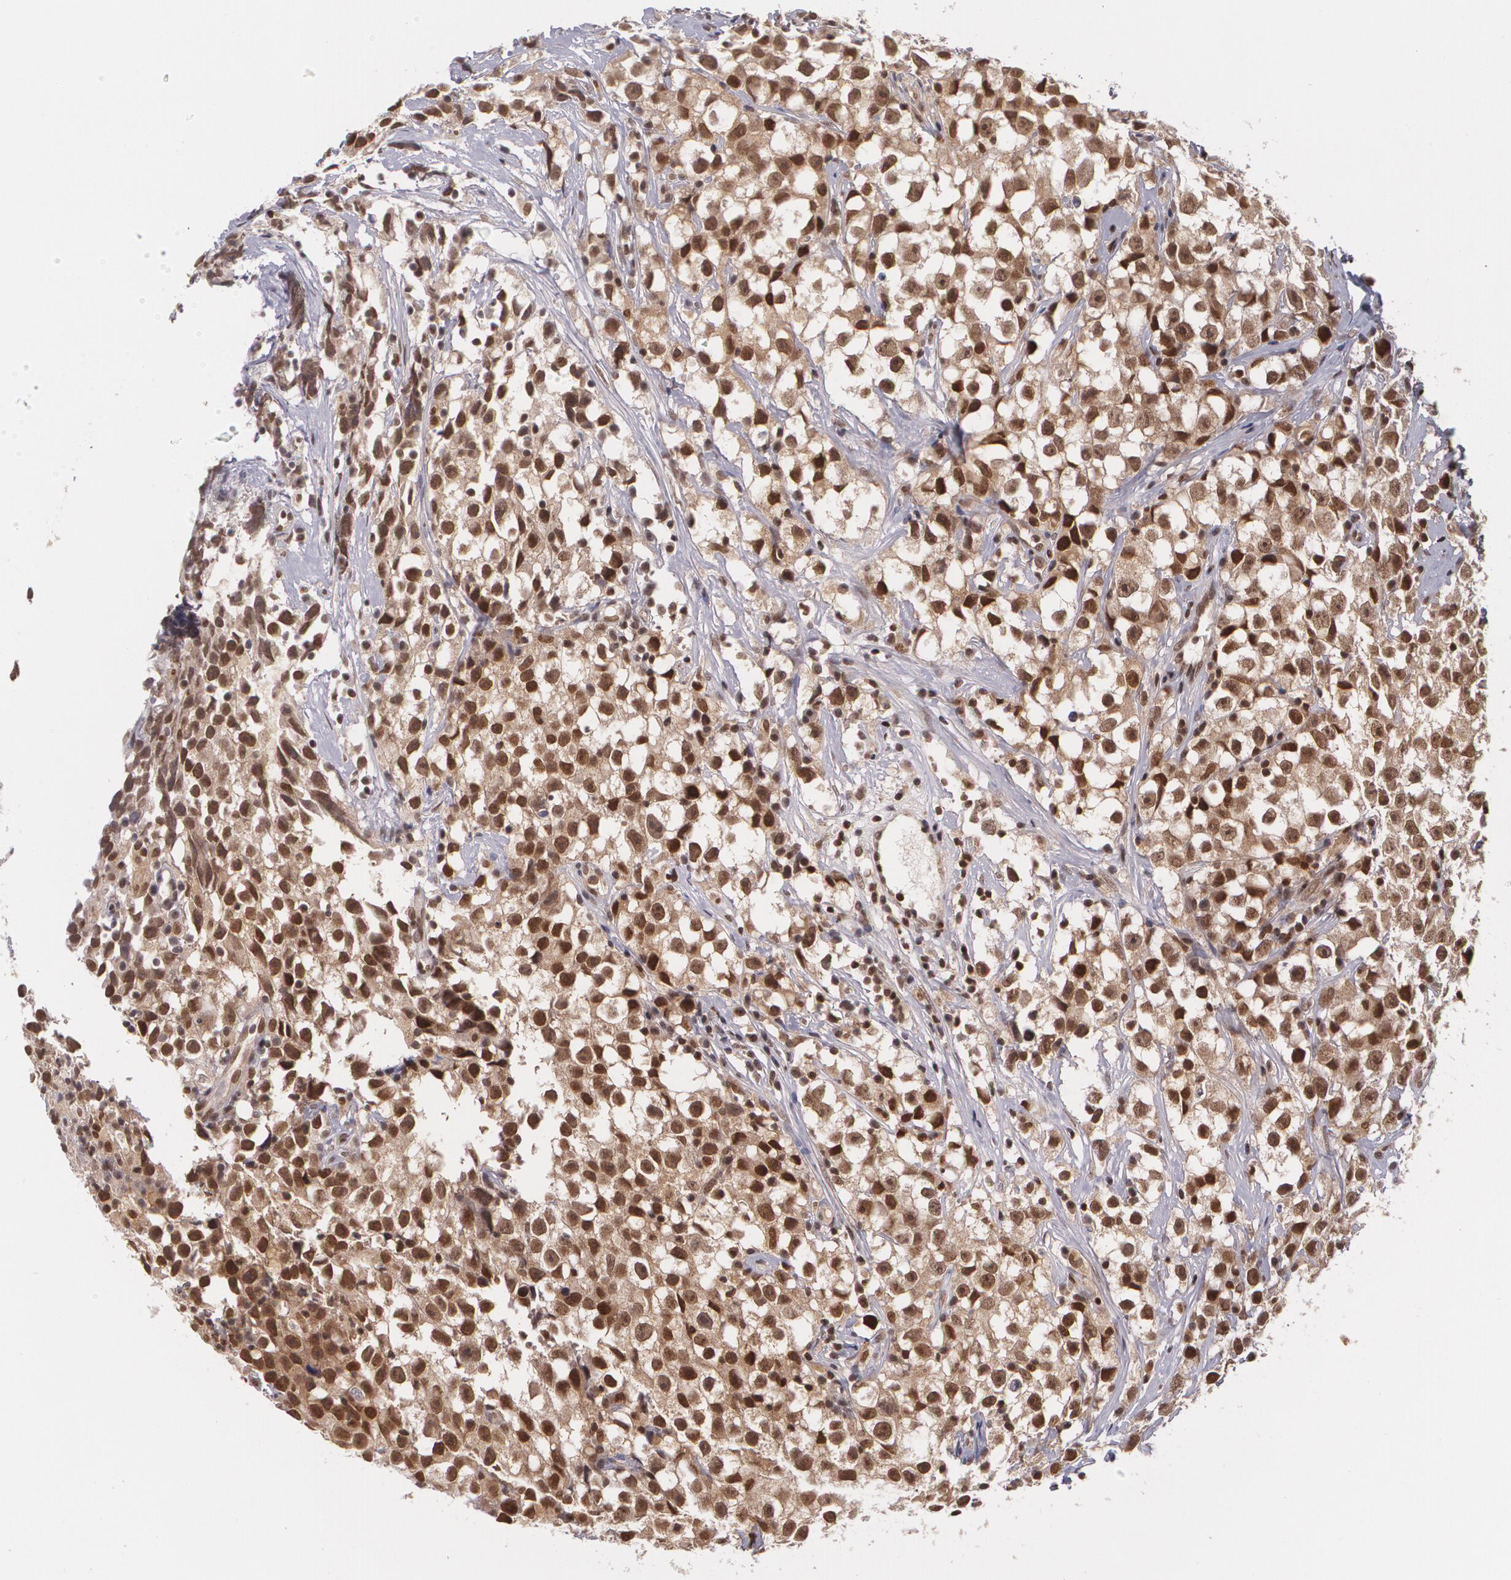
{"staining": {"intensity": "moderate", "quantity": ">75%", "location": "cytoplasmic/membranous,nuclear"}, "tissue": "testis cancer", "cell_type": "Tumor cells", "image_type": "cancer", "snomed": [{"axis": "morphology", "description": "Seminoma, NOS"}, {"axis": "topography", "description": "Testis"}], "caption": "Immunohistochemistry image of human testis seminoma stained for a protein (brown), which demonstrates medium levels of moderate cytoplasmic/membranous and nuclear expression in approximately >75% of tumor cells.", "gene": "CUL2", "patient": {"sex": "male", "age": 35}}